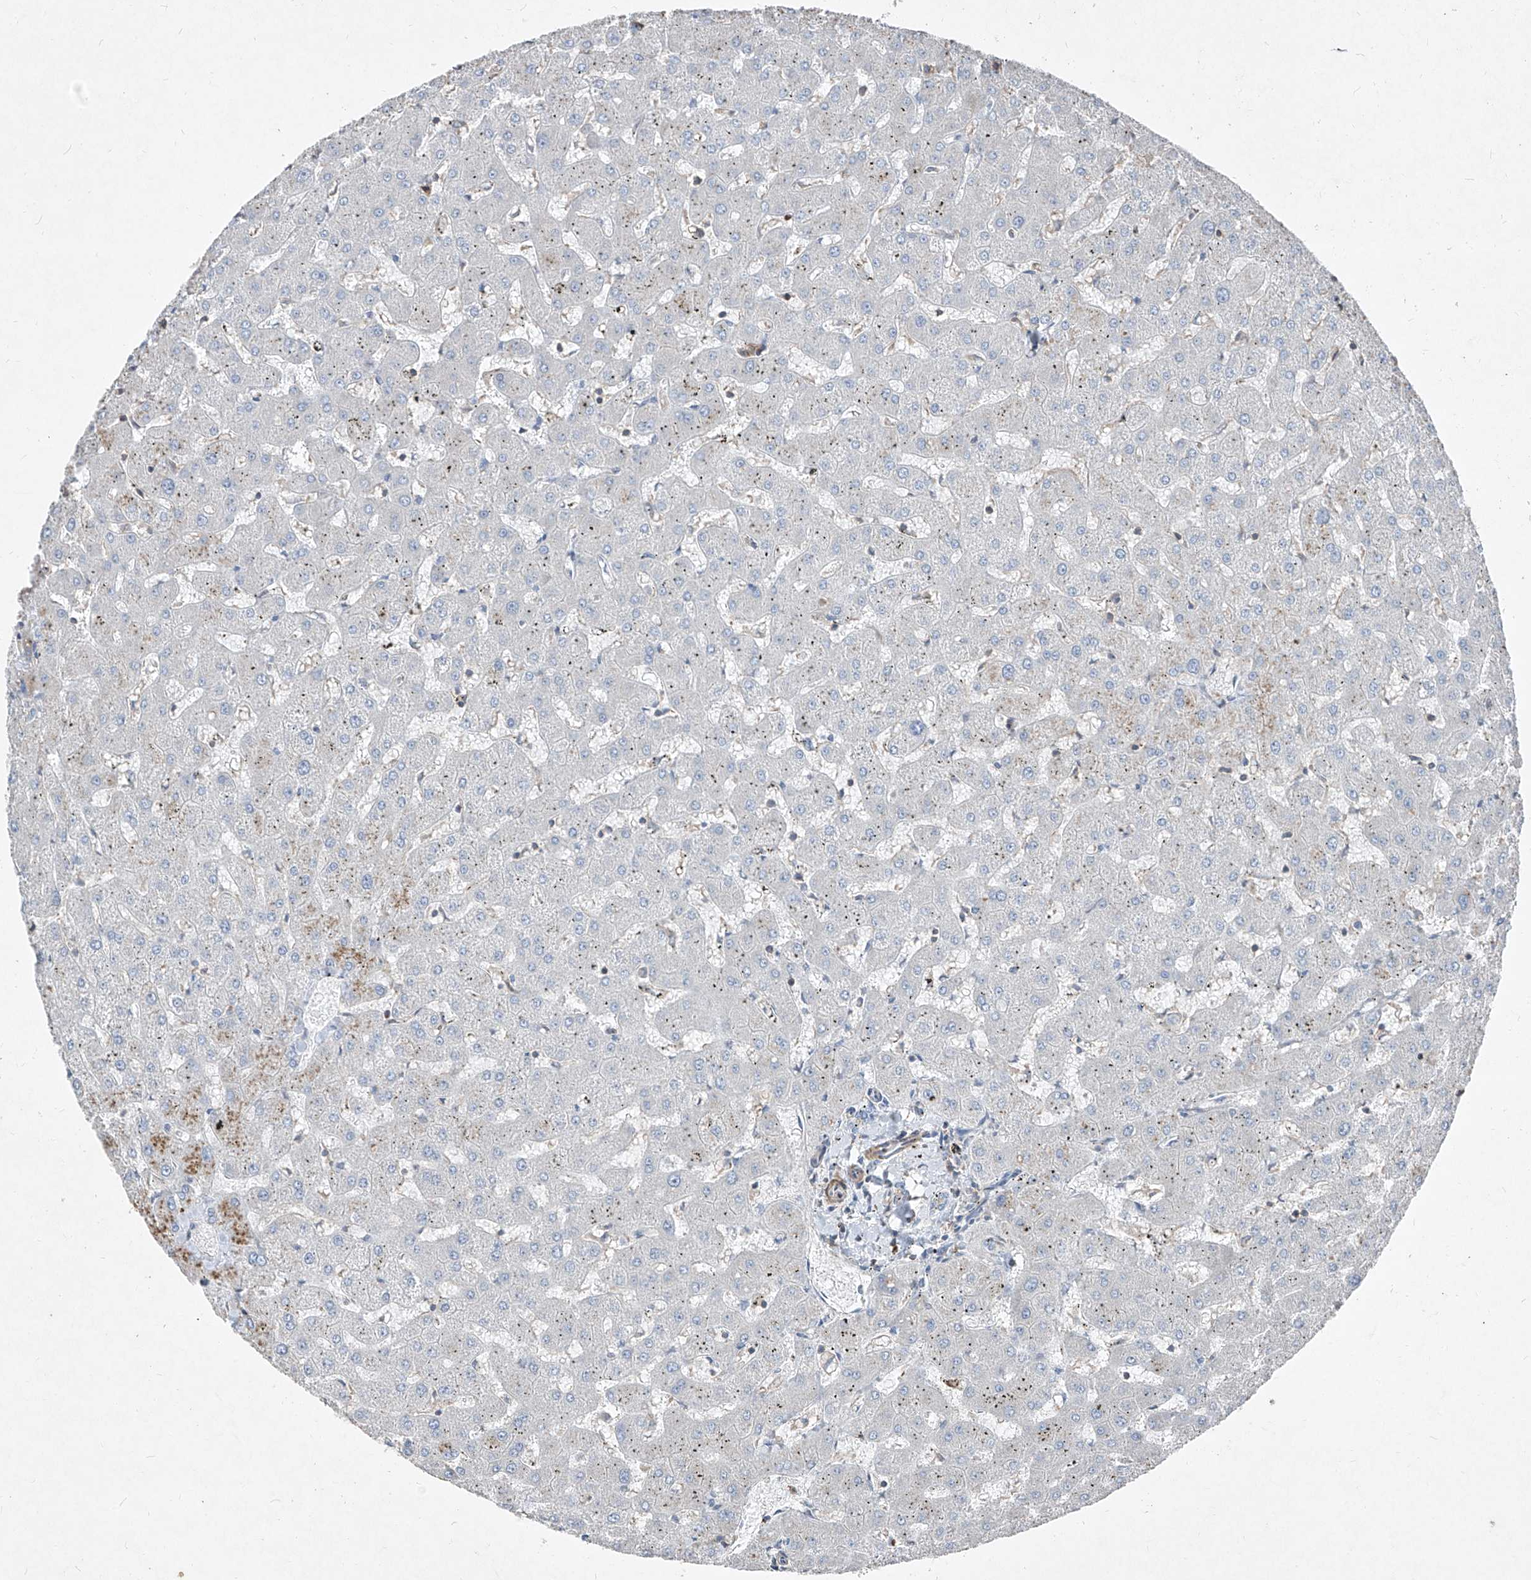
{"staining": {"intensity": "negative", "quantity": "none", "location": "none"}, "tissue": "liver", "cell_type": "Cholangiocytes", "image_type": "normal", "snomed": [{"axis": "morphology", "description": "Normal tissue, NOS"}, {"axis": "topography", "description": "Liver"}], "caption": "This is an immunohistochemistry (IHC) histopathology image of normal human liver. There is no positivity in cholangiocytes.", "gene": "UFD1", "patient": {"sex": "female", "age": 63}}